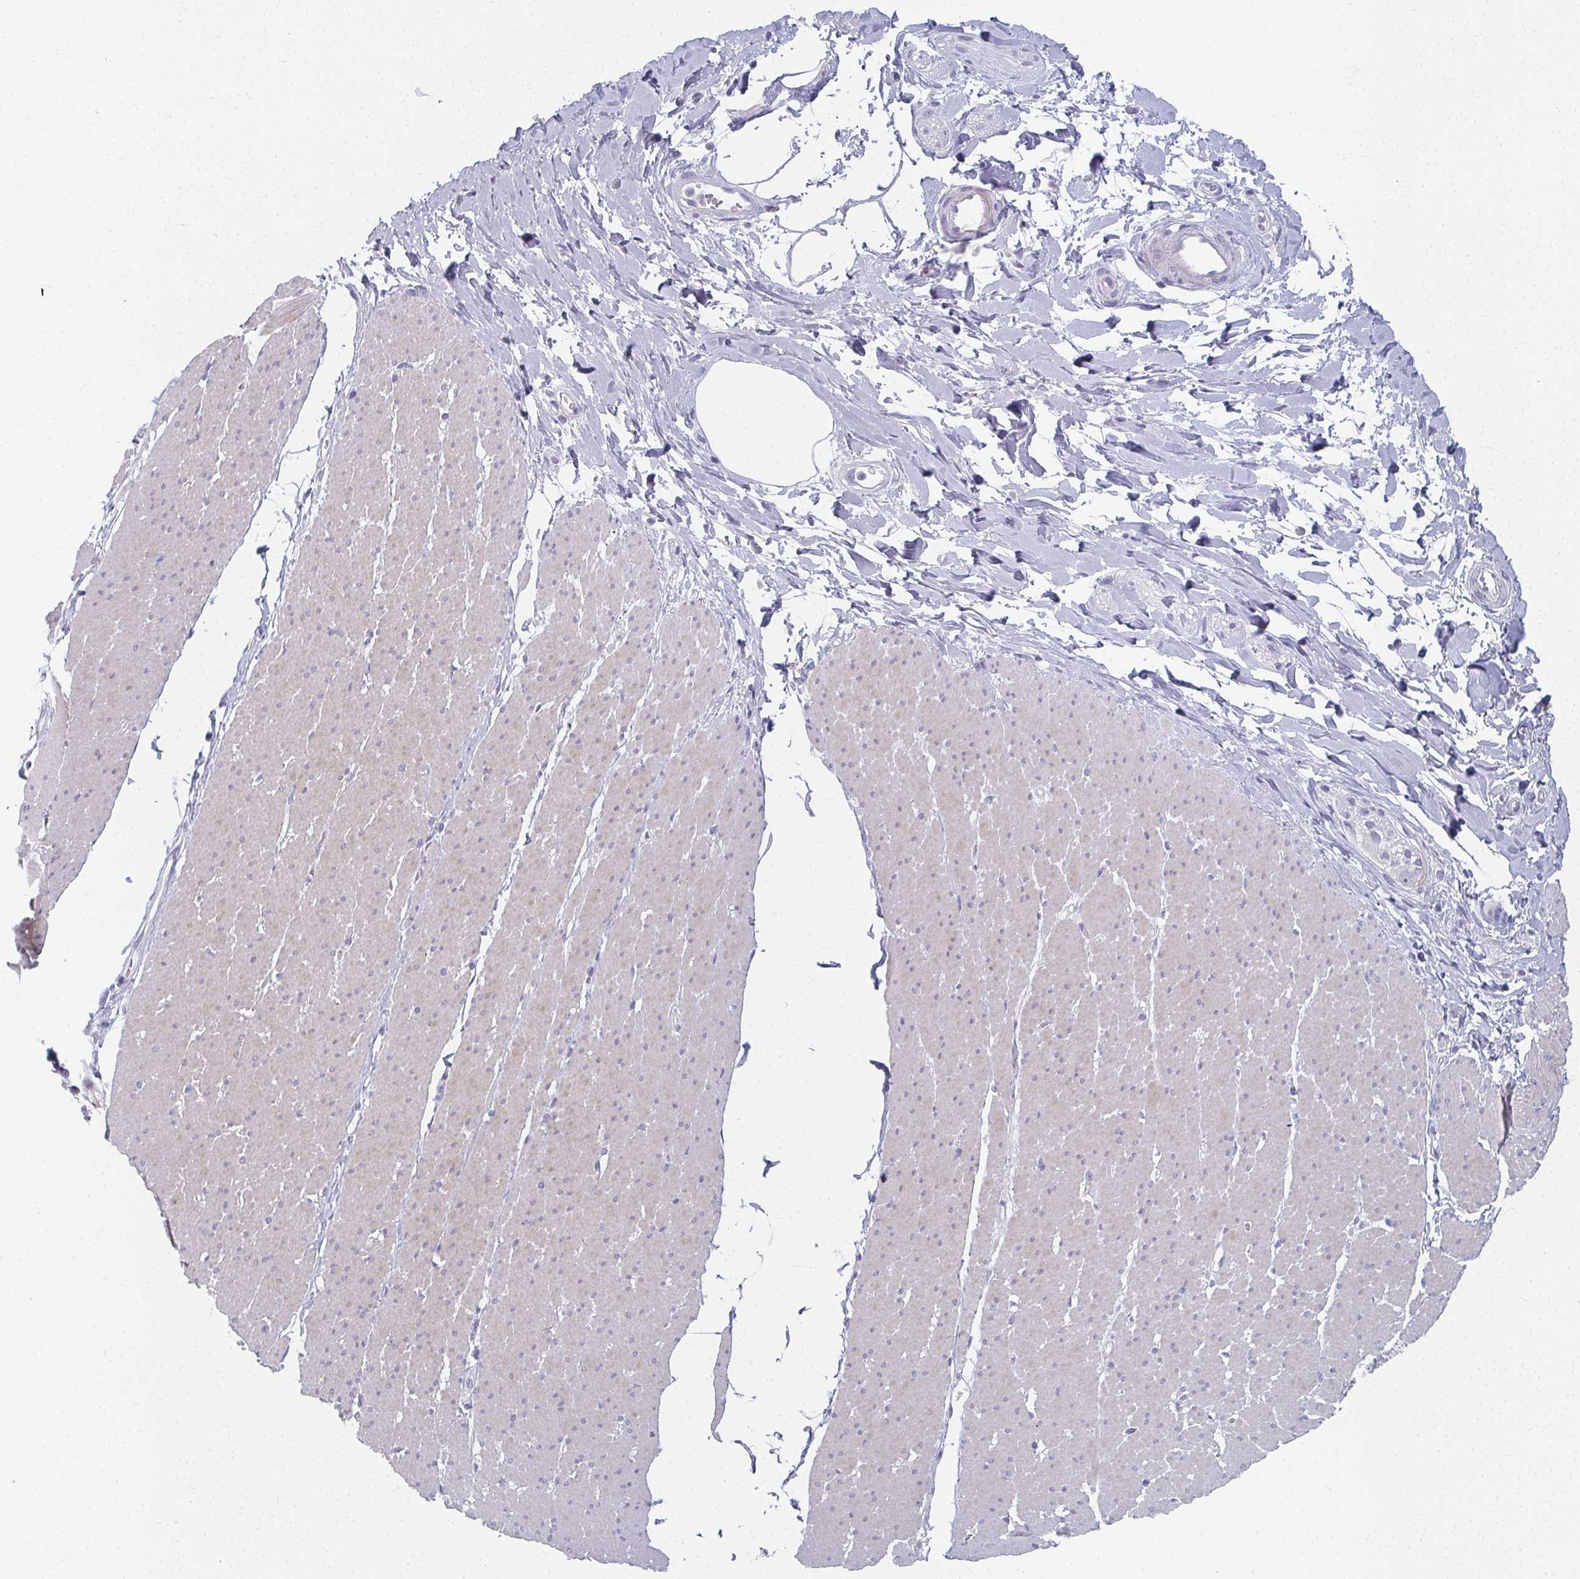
{"staining": {"intensity": "weak", "quantity": "<25%", "location": "cytoplasmic/membranous"}, "tissue": "smooth muscle", "cell_type": "Smooth muscle cells", "image_type": "normal", "snomed": [{"axis": "morphology", "description": "Normal tissue, NOS"}, {"axis": "topography", "description": "Smooth muscle"}, {"axis": "topography", "description": "Rectum"}], "caption": "Protein analysis of normal smooth muscle displays no significant staining in smooth muscle cells.", "gene": "CAMKV", "patient": {"sex": "male", "age": 53}}